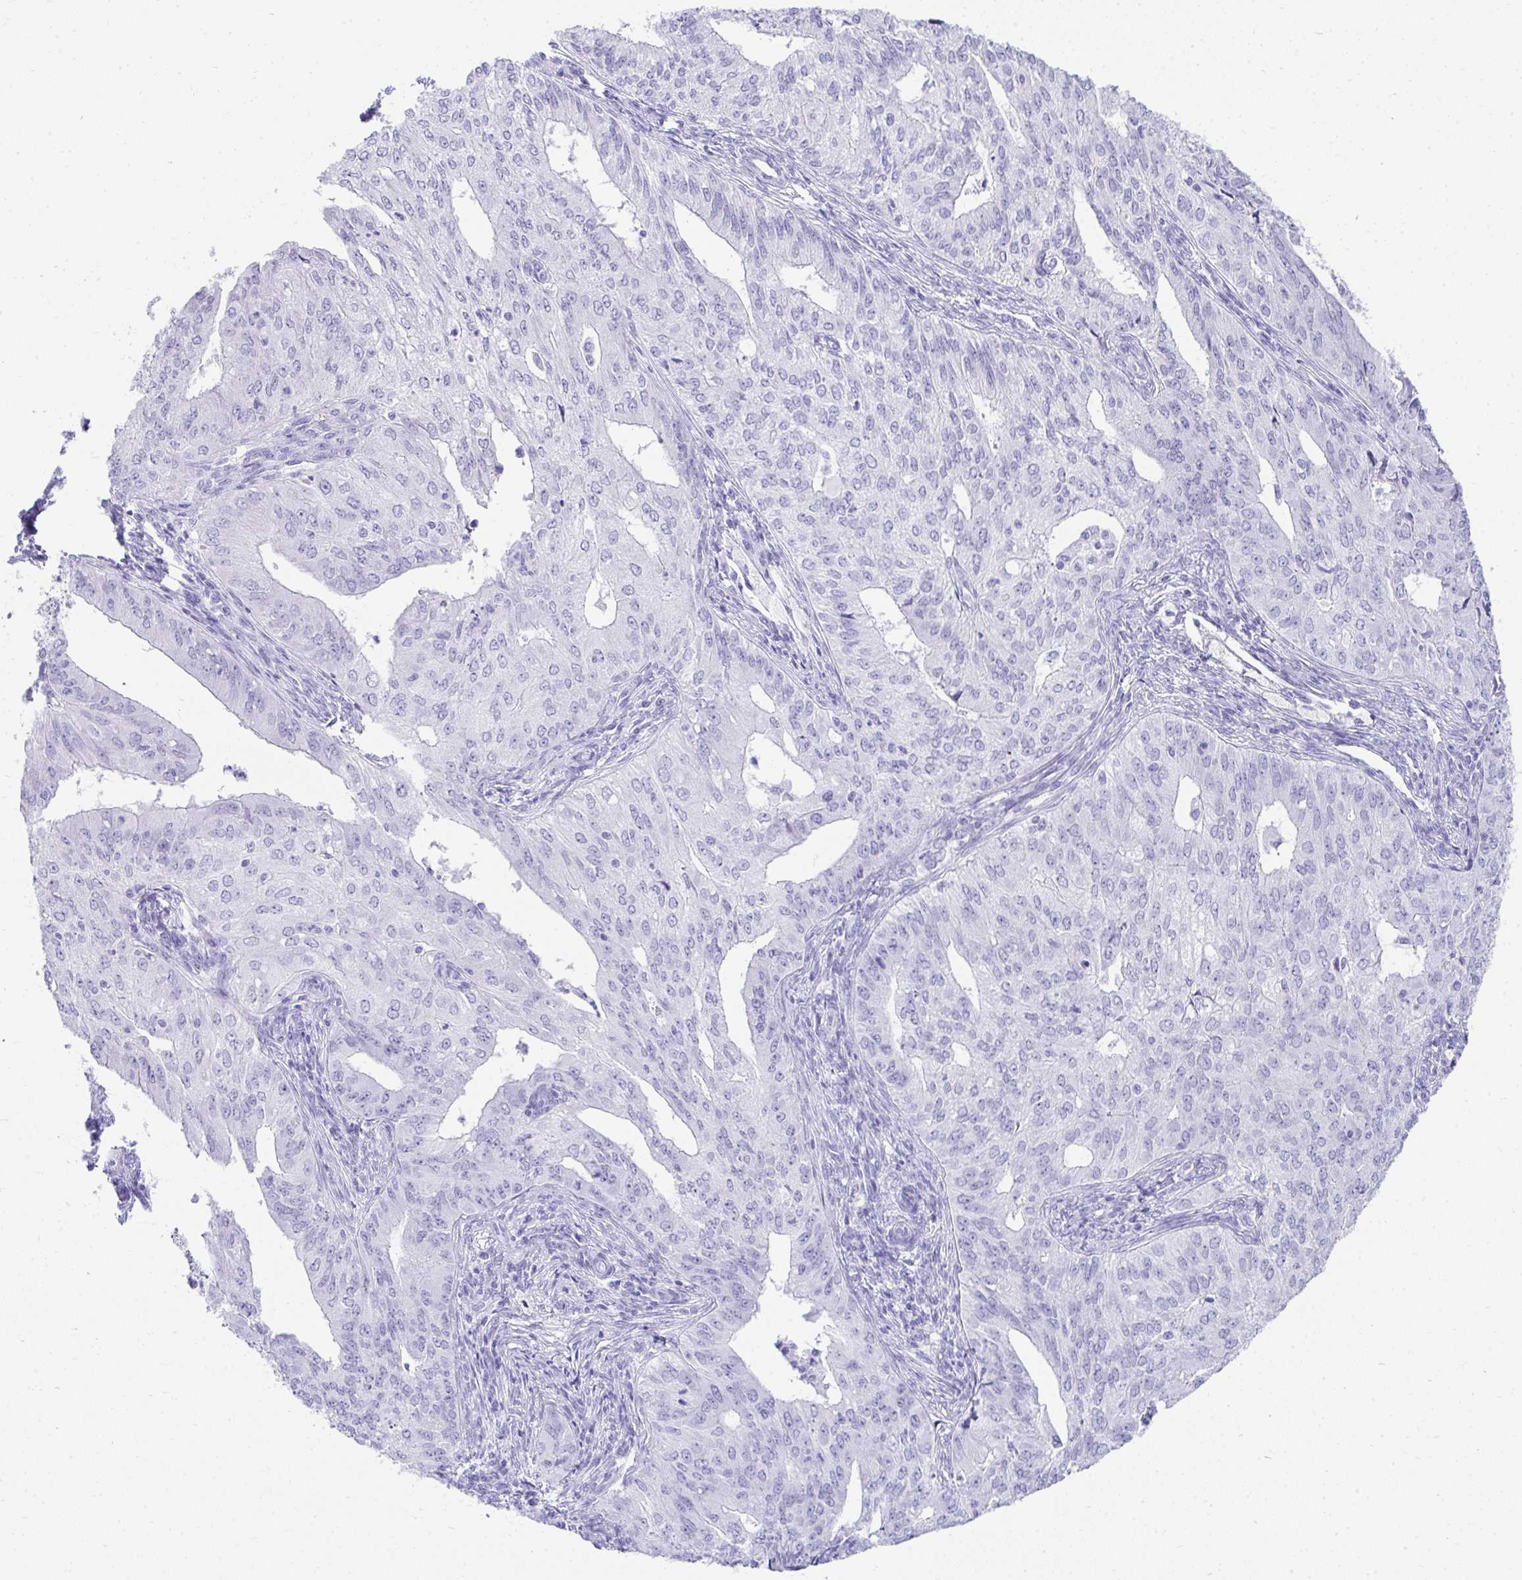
{"staining": {"intensity": "negative", "quantity": "none", "location": "none"}, "tissue": "endometrial cancer", "cell_type": "Tumor cells", "image_type": "cancer", "snomed": [{"axis": "morphology", "description": "Adenocarcinoma, NOS"}, {"axis": "topography", "description": "Endometrium"}], "caption": "This is an IHC image of endometrial adenocarcinoma. There is no positivity in tumor cells.", "gene": "TNNT1", "patient": {"sex": "female", "age": 50}}